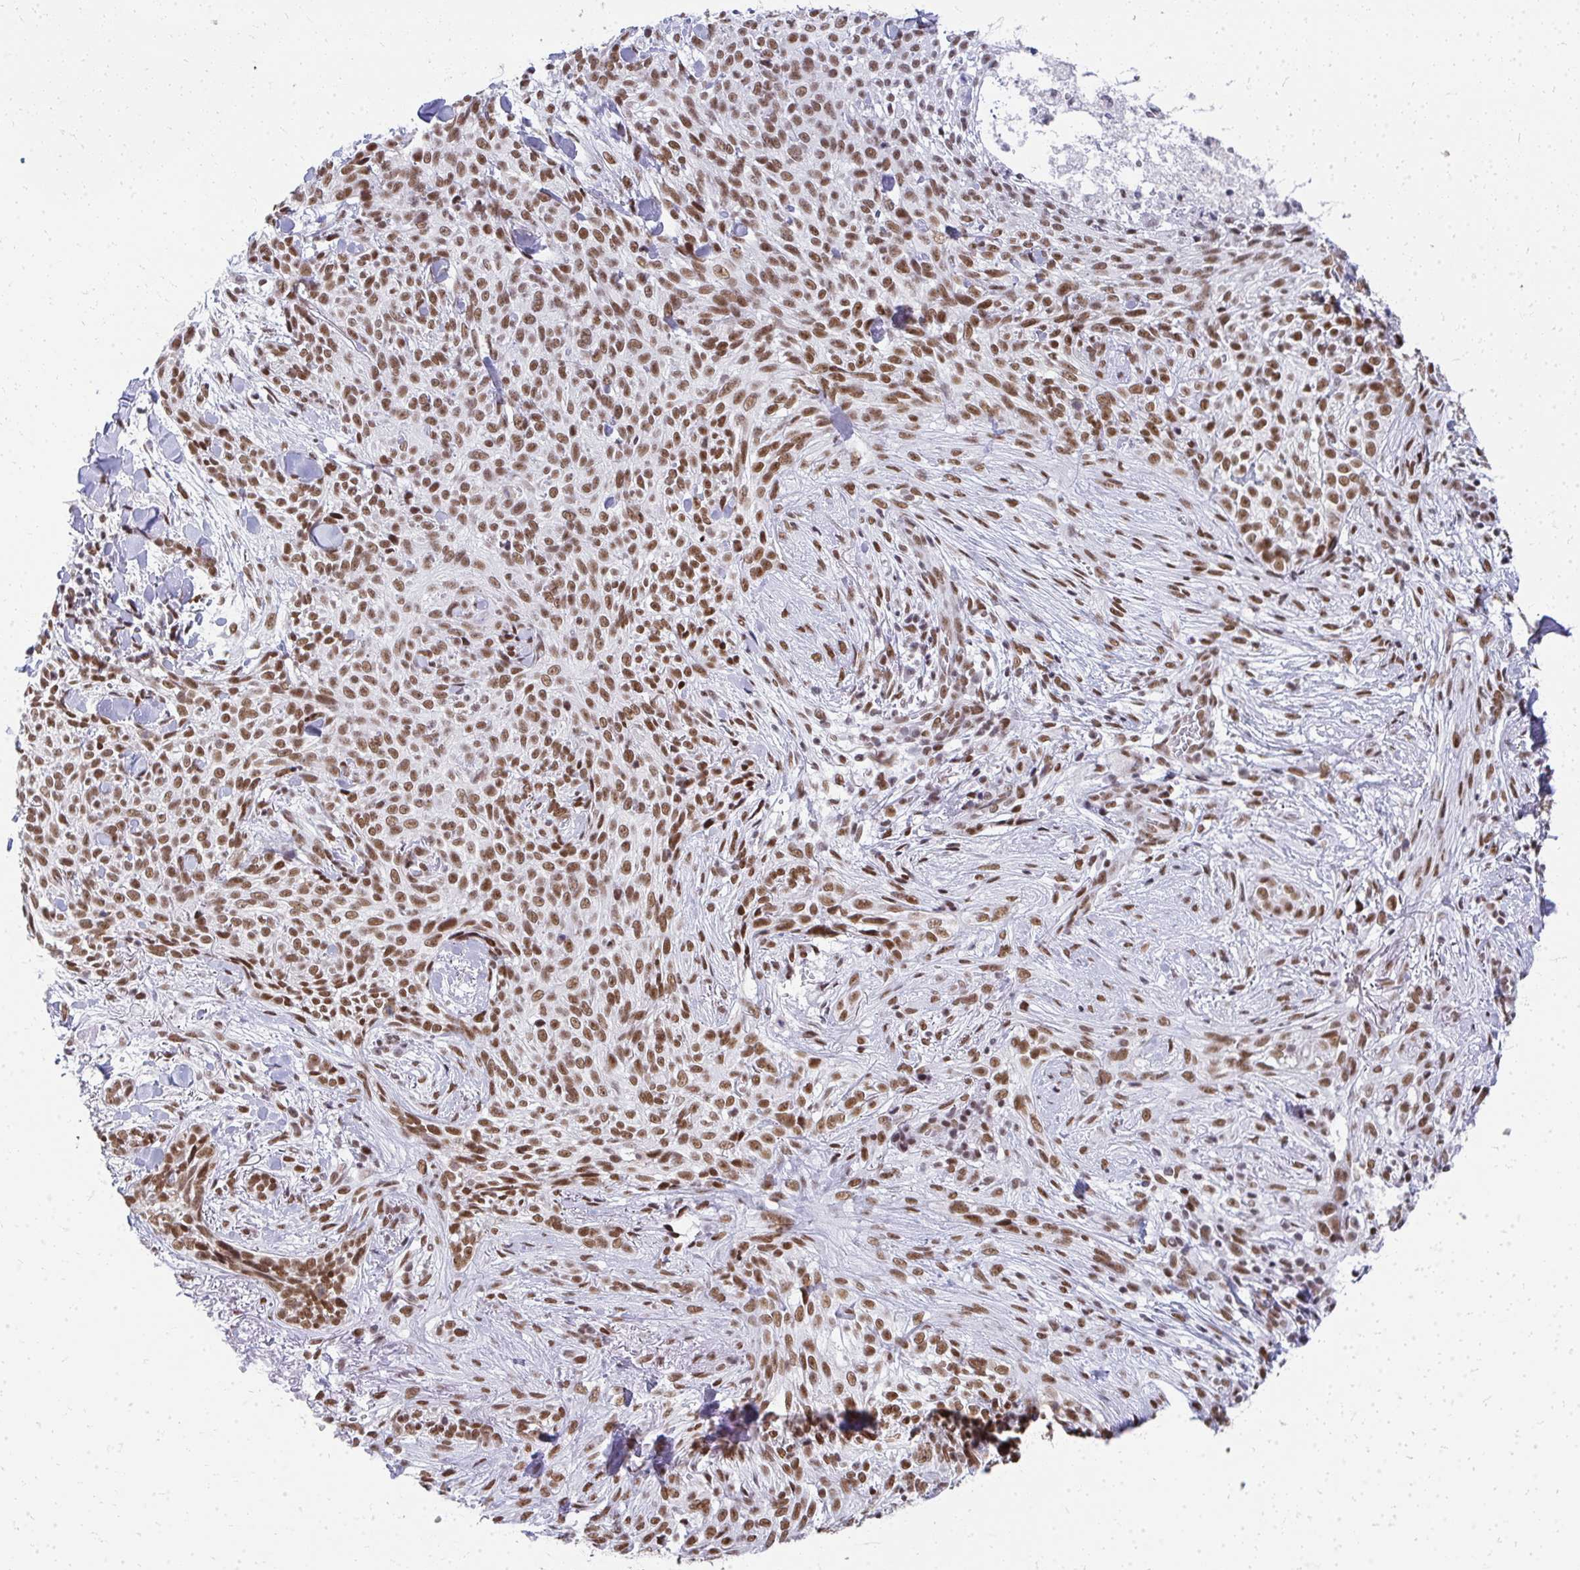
{"staining": {"intensity": "moderate", "quantity": ">75%", "location": "nuclear"}, "tissue": "skin cancer", "cell_type": "Tumor cells", "image_type": "cancer", "snomed": [{"axis": "morphology", "description": "Basal cell carcinoma"}, {"axis": "topography", "description": "Skin"}, {"axis": "topography", "description": "Skin of face"}], "caption": "About >75% of tumor cells in human basal cell carcinoma (skin) exhibit moderate nuclear protein positivity as visualized by brown immunohistochemical staining.", "gene": "CREBBP", "patient": {"sex": "female", "age": 90}}